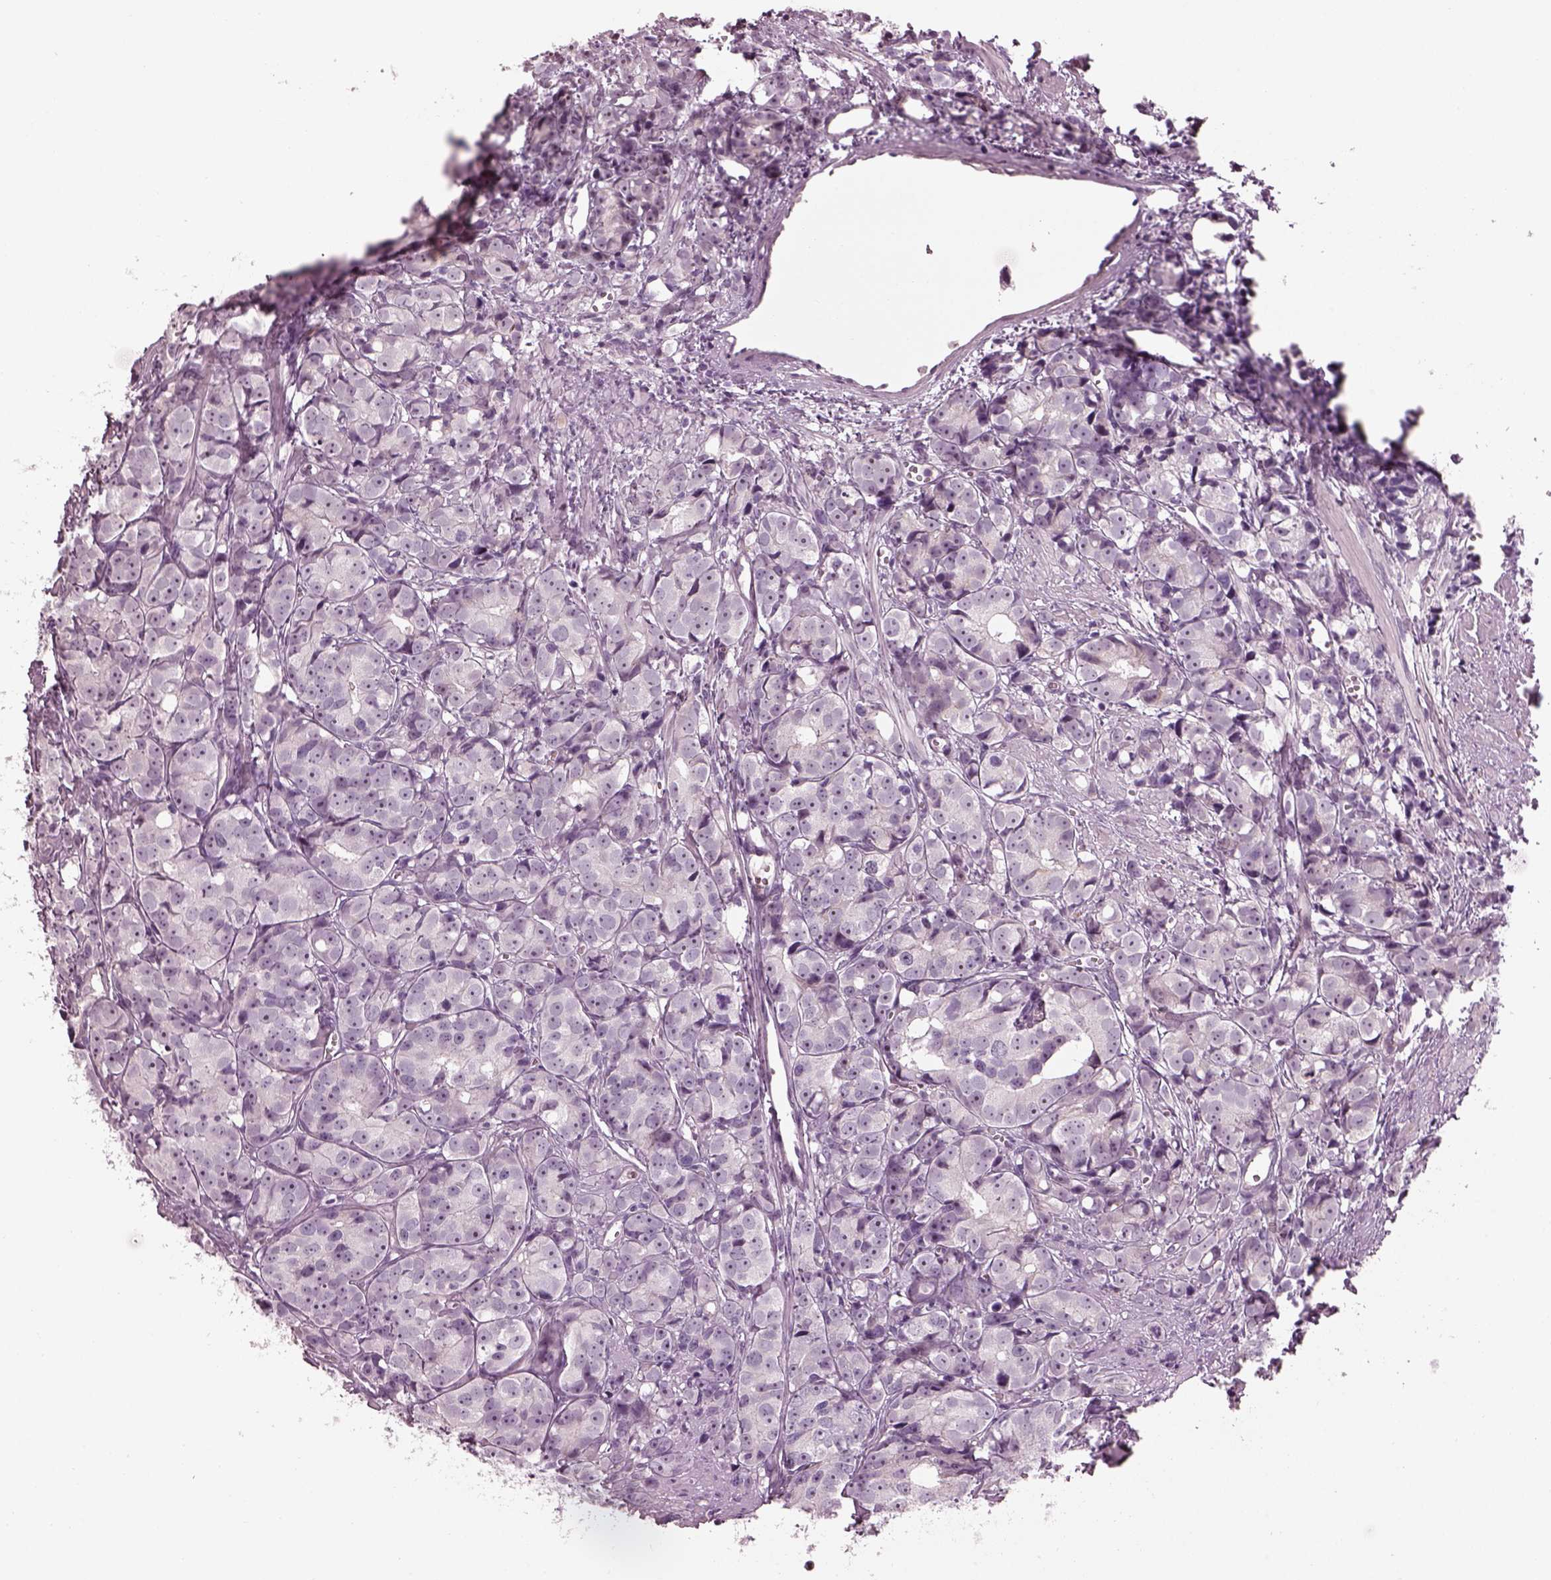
{"staining": {"intensity": "negative", "quantity": "none", "location": "none"}, "tissue": "prostate cancer", "cell_type": "Tumor cells", "image_type": "cancer", "snomed": [{"axis": "morphology", "description": "Adenocarcinoma, High grade"}, {"axis": "topography", "description": "Prostate"}], "caption": "Immunohistochemistry (IHC) of human adenocarcinoma (high-grade) (prostate) demonstrates no staining in tumor cells.", "gene": "CACNG4", "patient": {"sex": "male", "age": 77}}